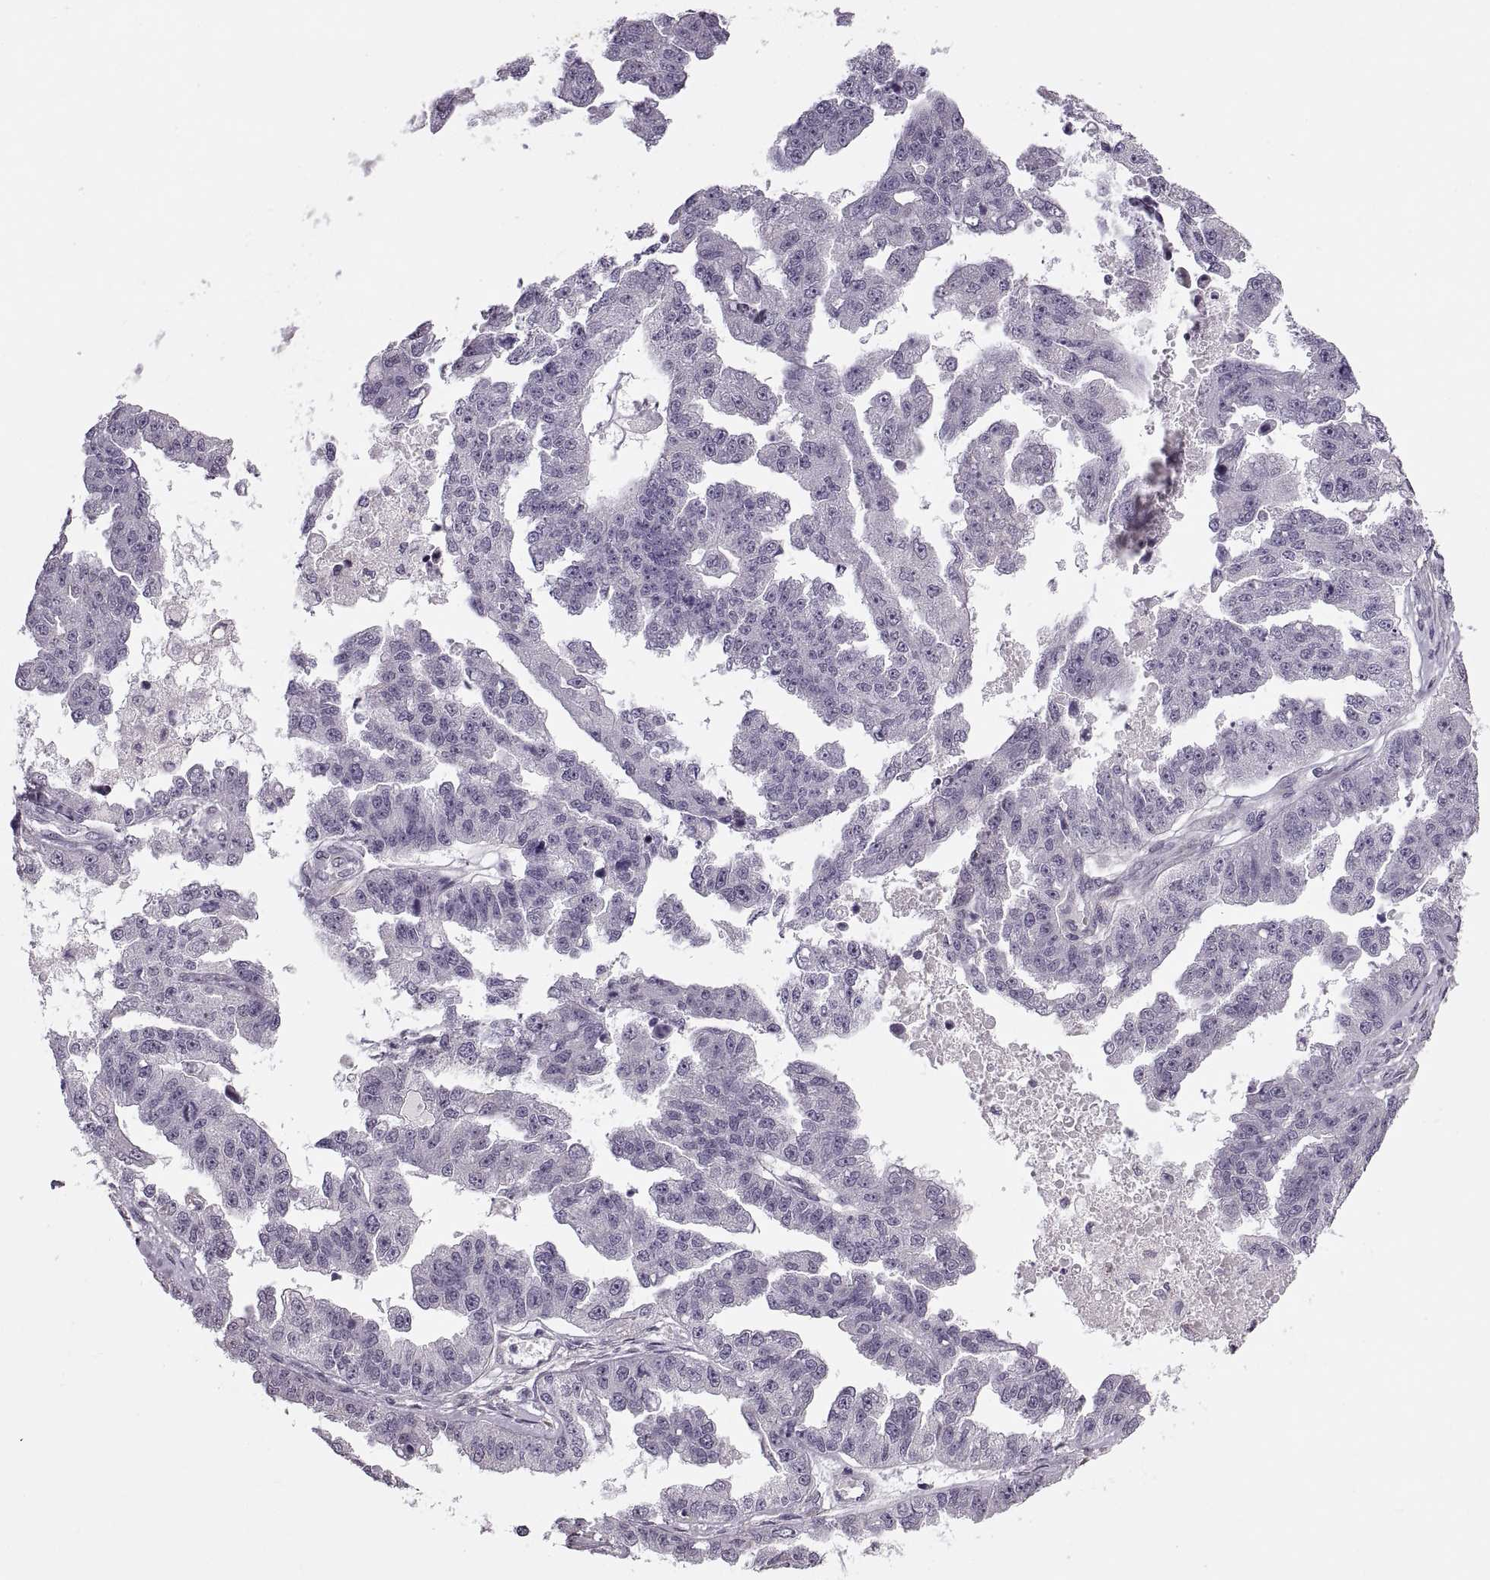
{"staining": {"intensity": "negative", "quantity": "none", "location": "none"}, "tissue": "ovarian cancer", "cell_type": "Tumor cells", "image_type": "cancer", "snomed": [{"axis": "morphology", "description": "Cystadenocarcinoma, serous, NOS"}, {"axis": "topography", "description": "Ovary"}], "caption": "This micrograph is of ovarian serous cystadenocarcinoma stained with immunohistochemistry (IHC) to label a protein in brown with the nuclei are counter-stained blue. There is no positivity in tumor cells.", "gene": "PRSS37", "patient": {"sex": "female", "age": 58}}